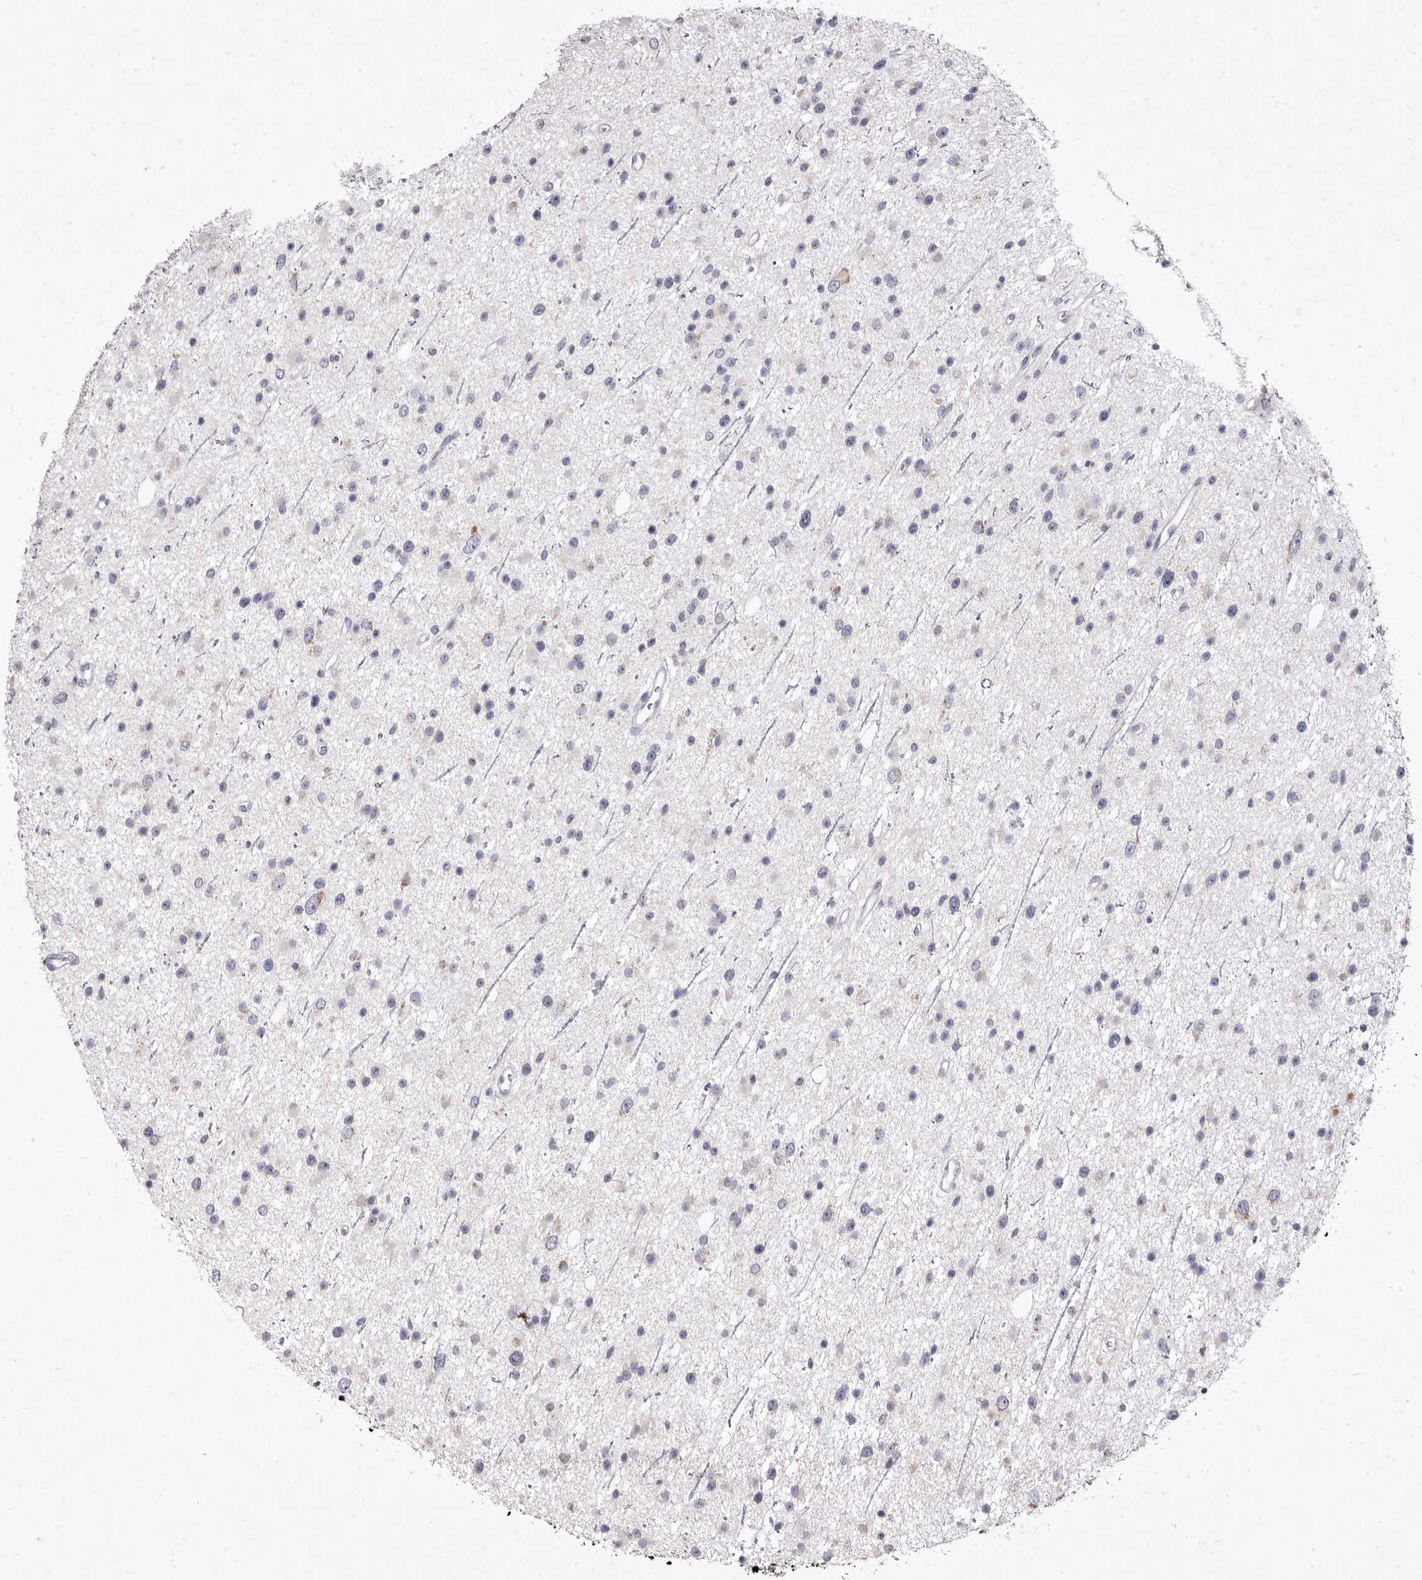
{"staining": {"intensity": "negative", "quantity": "none", "location": "none"}, "tissue": "glioma", "cell_type": "Tumor cells", "image_type": "cancer", "snomed": [{"axis": "morphology", "description": "Glioma, malignant, Low grade"}, {"axis": "topography", "description": "Cerebral cortex"}], "caption": "An immunohistochemistry micrograph of glioma is shown. There is no staining in tumor cells of glioma.", "gene": "CYP2E1", "patient": {"sex": "female", "age": 39}}